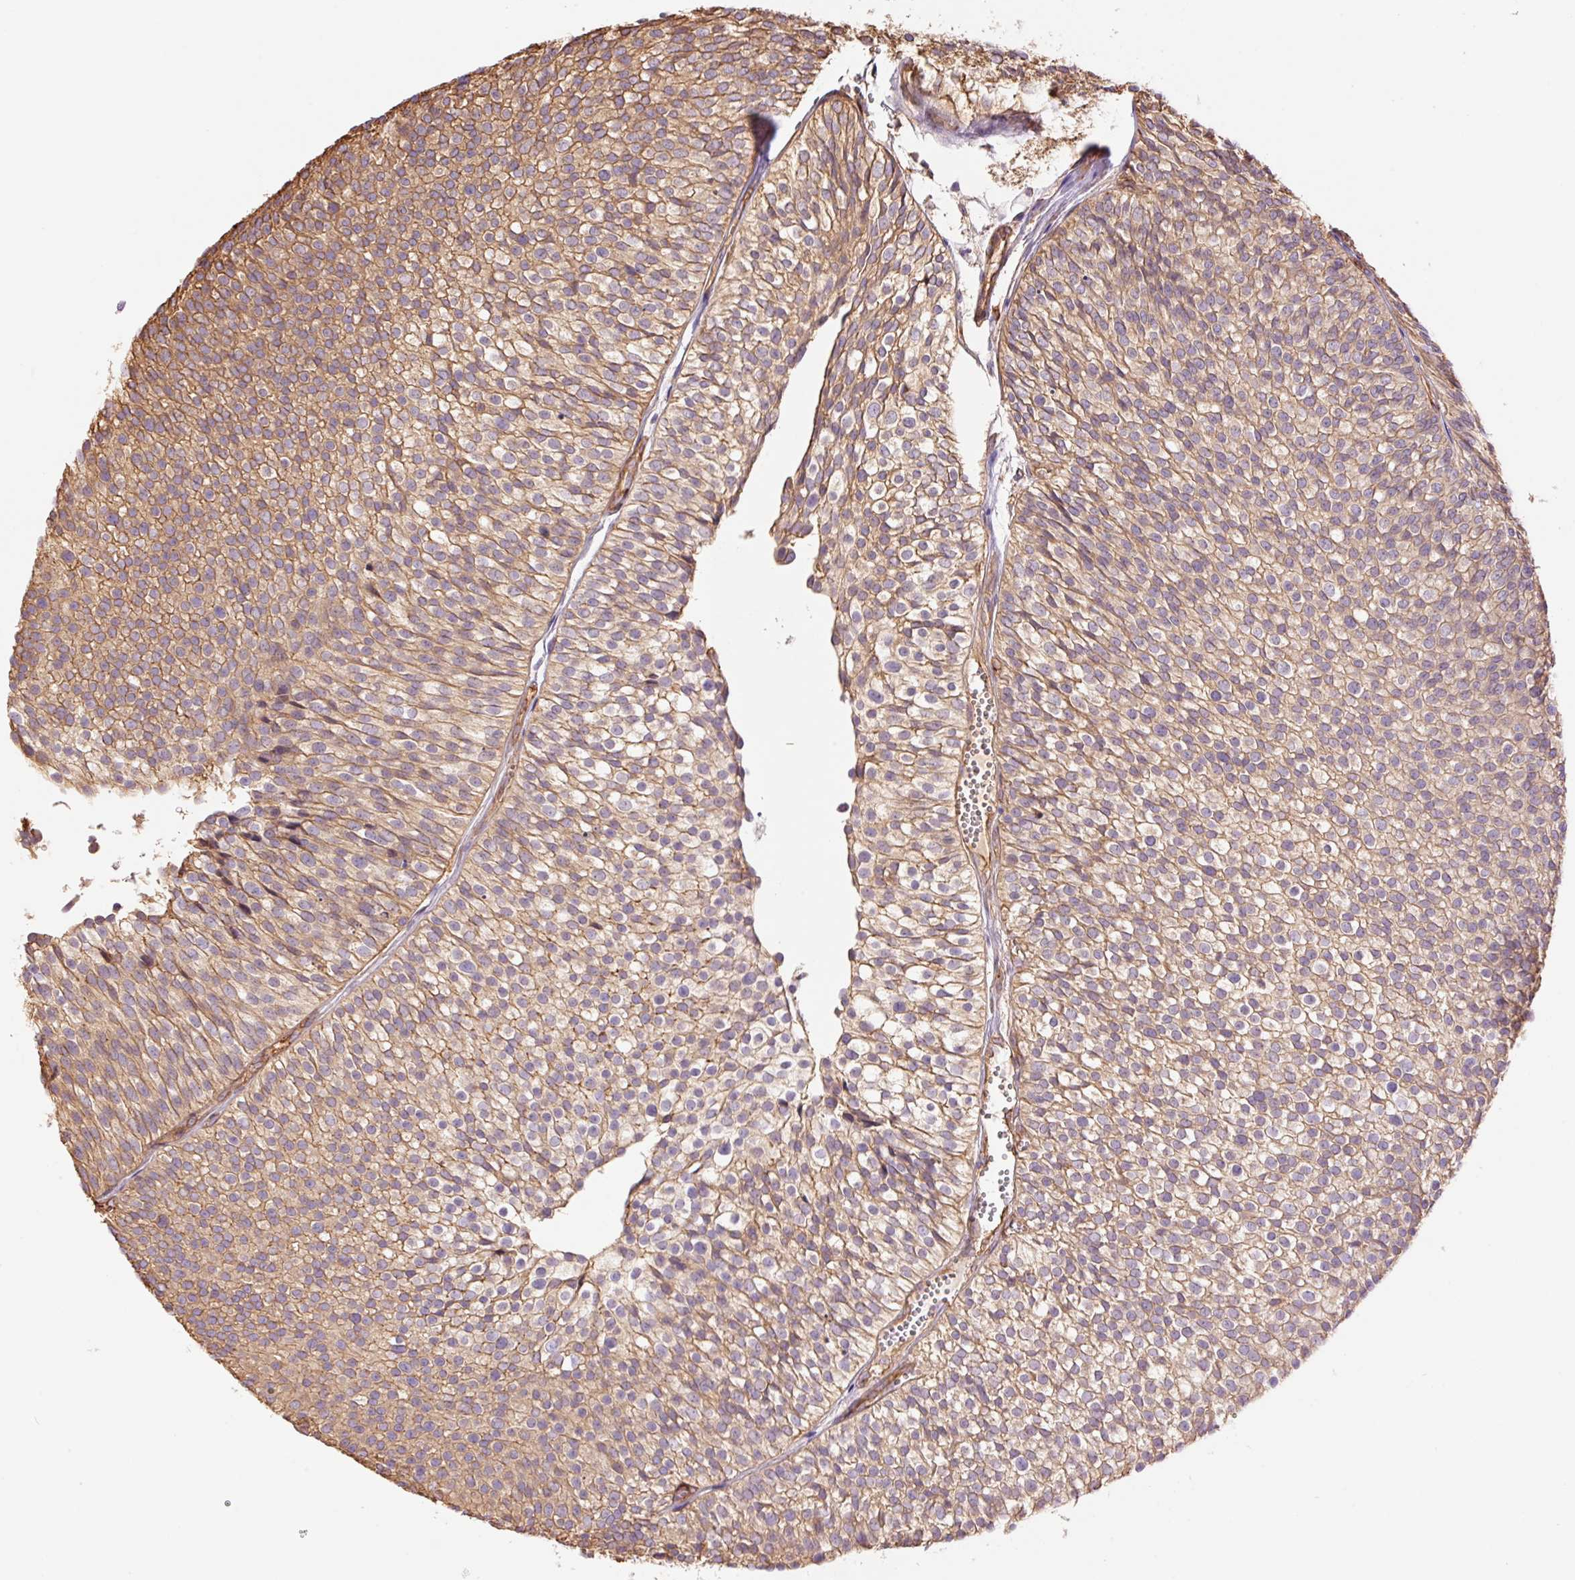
{"staining": {"intensity": "moderate", "quantity": ">75%", "location": "cytoplasmic/membranous"}, "tissue": "urothelial cancer", "cell_type": "Tumor cells", "image_type": "cancer", "snomed": [{"axis": "morphology", "description": "Urothelial carcinoma, Low grade"}, {"axis": "topography", "description": "Urinary bladder"}], "caption": "Immunohistochemical staining of human low-grade urothelial carcinoma demonstrates medium levels of moderate cytoplasmic/membranous expression in about >75% of tumor cells.", "gene": "PPP1R1B", "patient": {"sex": "male", "age": 91}}